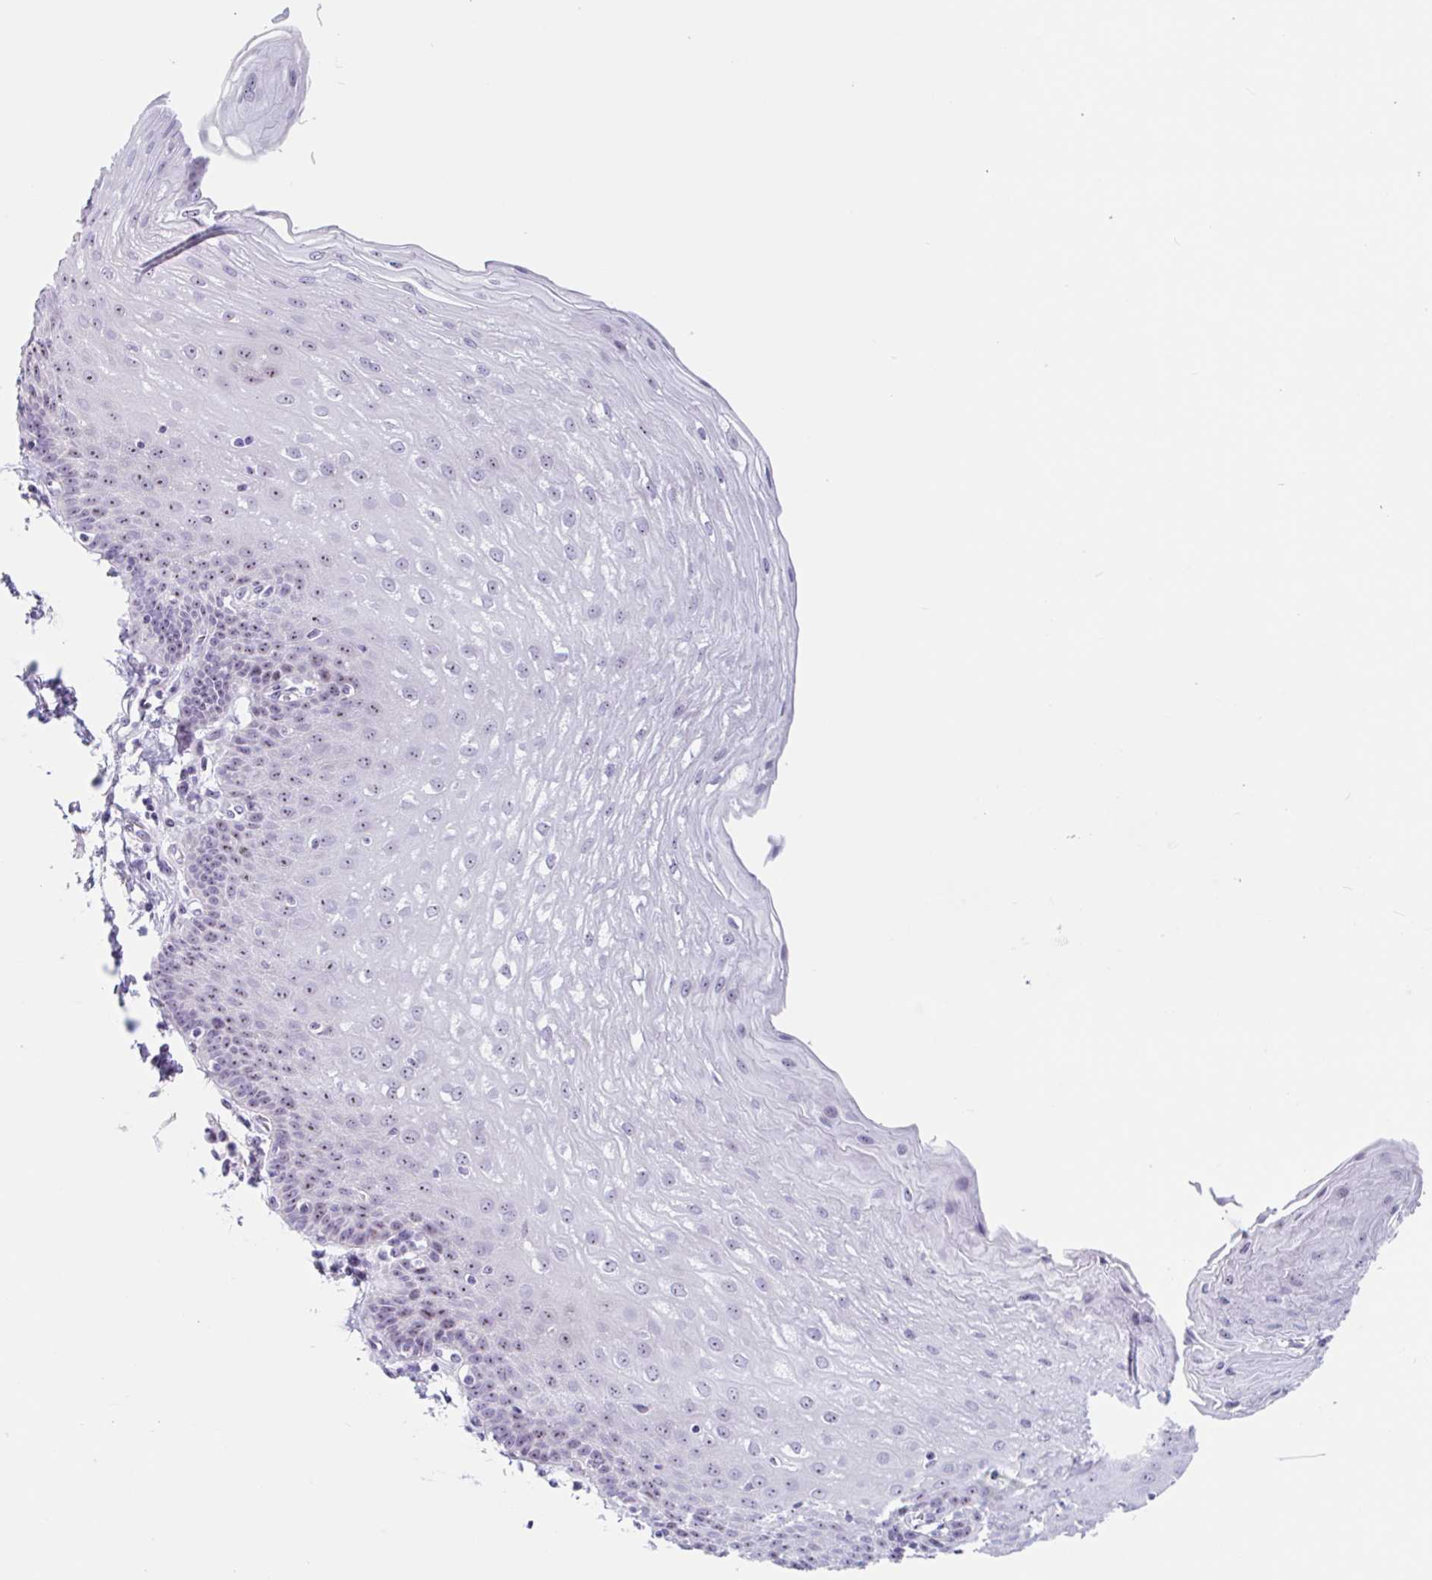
{"staining": {"intensity": "moderate", "quantity": "25%-75%", "location": "nuclear"}, "tissue": "esophagus", "cell_type": "Squamous epithelial cells", "image_type": "normal", "snomed": [{"axis": "morphology", "description": "Normal tissue, NOS"}, {"axis": "topography", "description": "Esophagus"}], "caption": "Immunohistochemistry (IHC) (DAB (3,3'-diaminobenzidine)) staining of benign human esophagus shows moderate nuclear protein expression in approximately 25%-75% of squamous epithelial cells. The staining was performed using DAB (3,3'-diaminobenzidine) to visualize the protein expression in brown, while the nuclei were stained in blue with hematoxylin (Magnification: 20x).", "gene": "LENG9", "patient": {"sex": "female", "age": 81}}